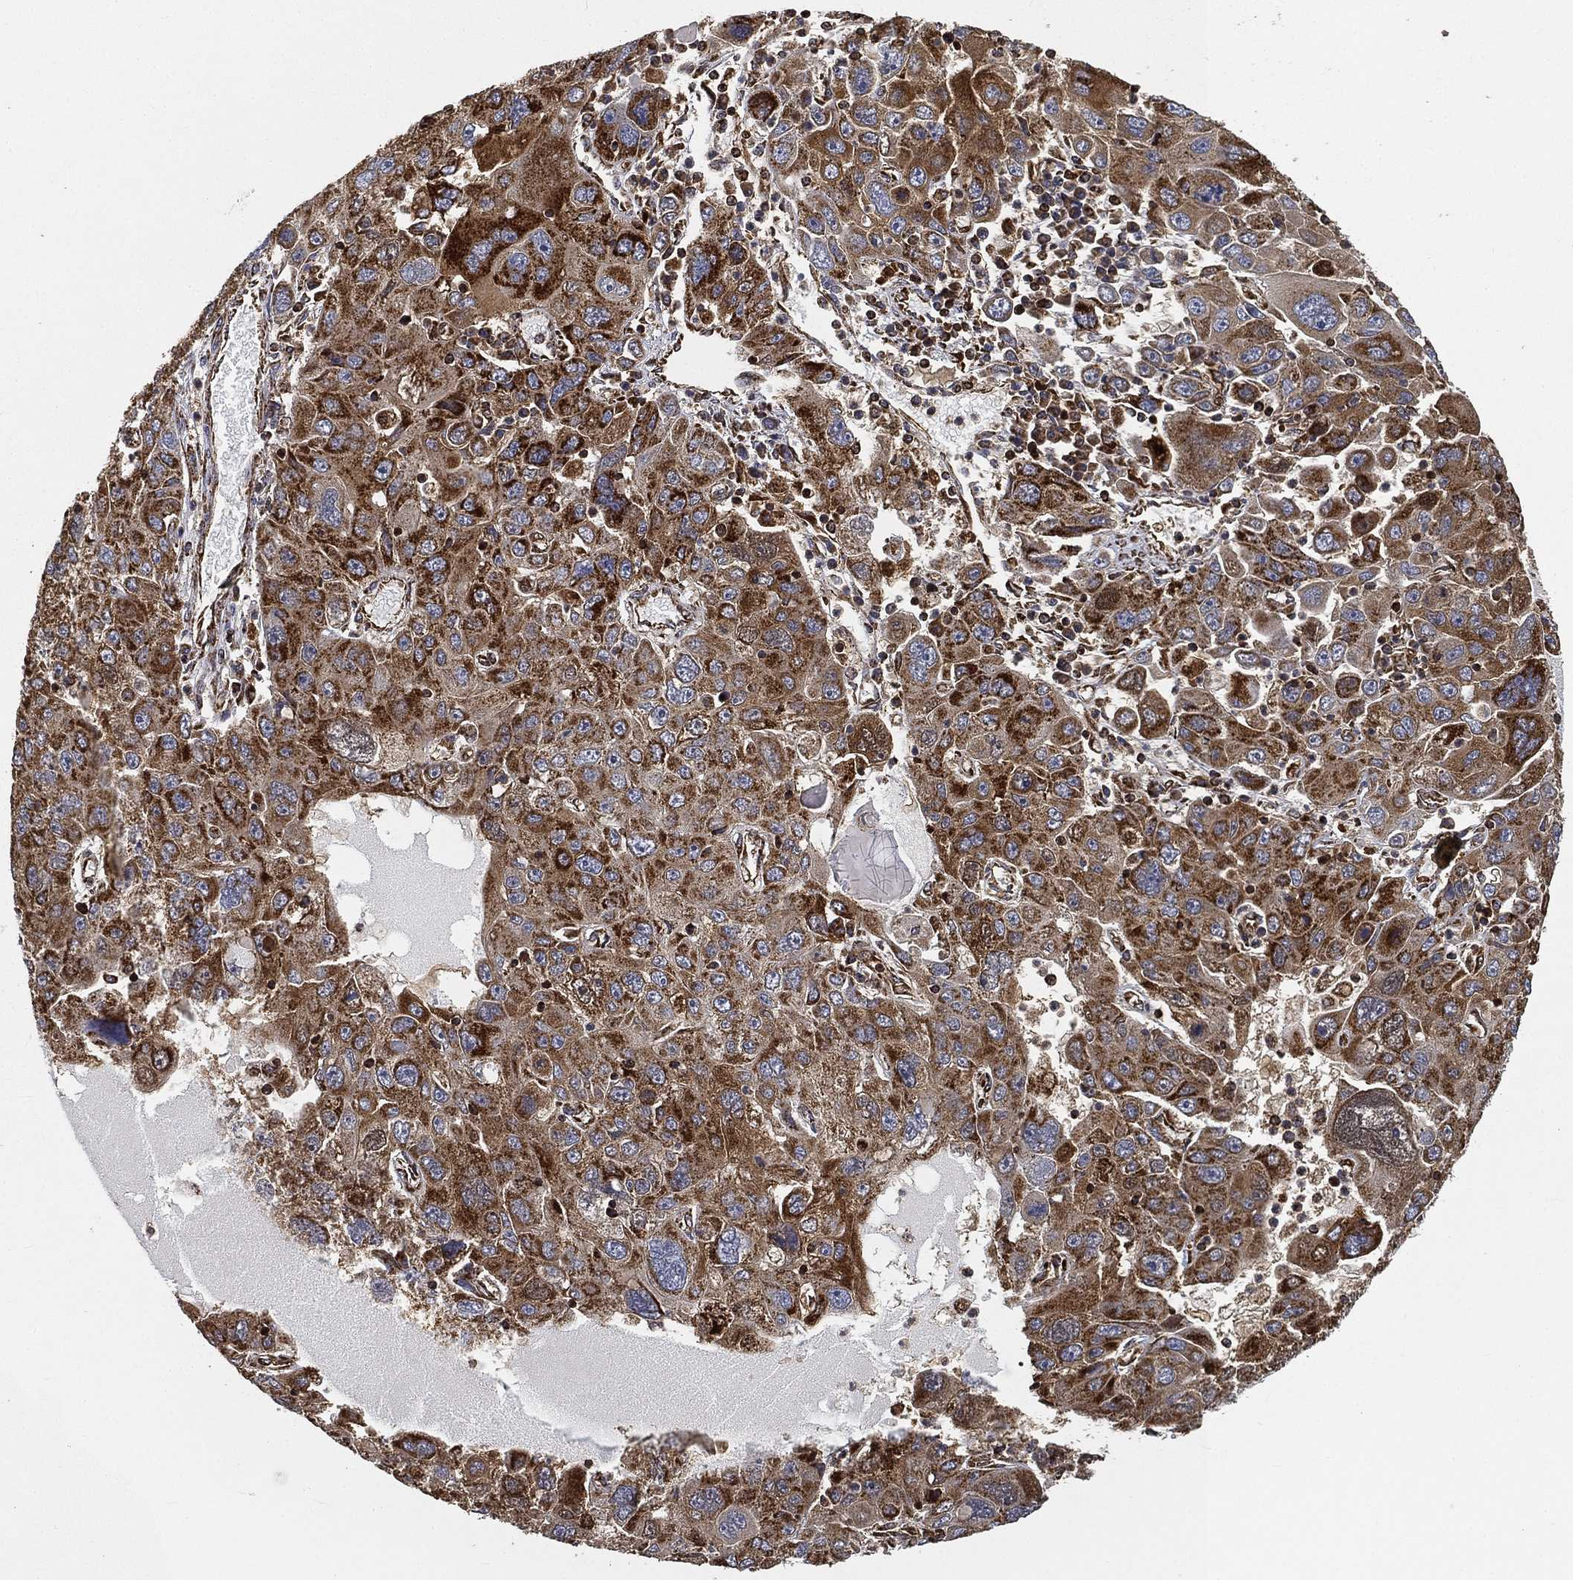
{"staining": {"intensity": "strong", "quantity": ">75%", "location": "cytoplasmic/membranous"}, "tissue": "stomach cancer", "cell_type": "Tumor cells", "image_type": "cancer", "snomed": [{"axis": "morphology", "description": "Adenocarcinoma, NOS"}, {"axis": "topography", "description": "Stomach"}], "caption": "Strong cytoplasmic/membranous protein staining is appreciated in approximately >75% of tumor cells in stomach cancer. (DAB IHC, brown staining for protein, blue staining for nuclei).", "gene": "SLC38A7", "patient": {"sex": "male", "age": 56}}